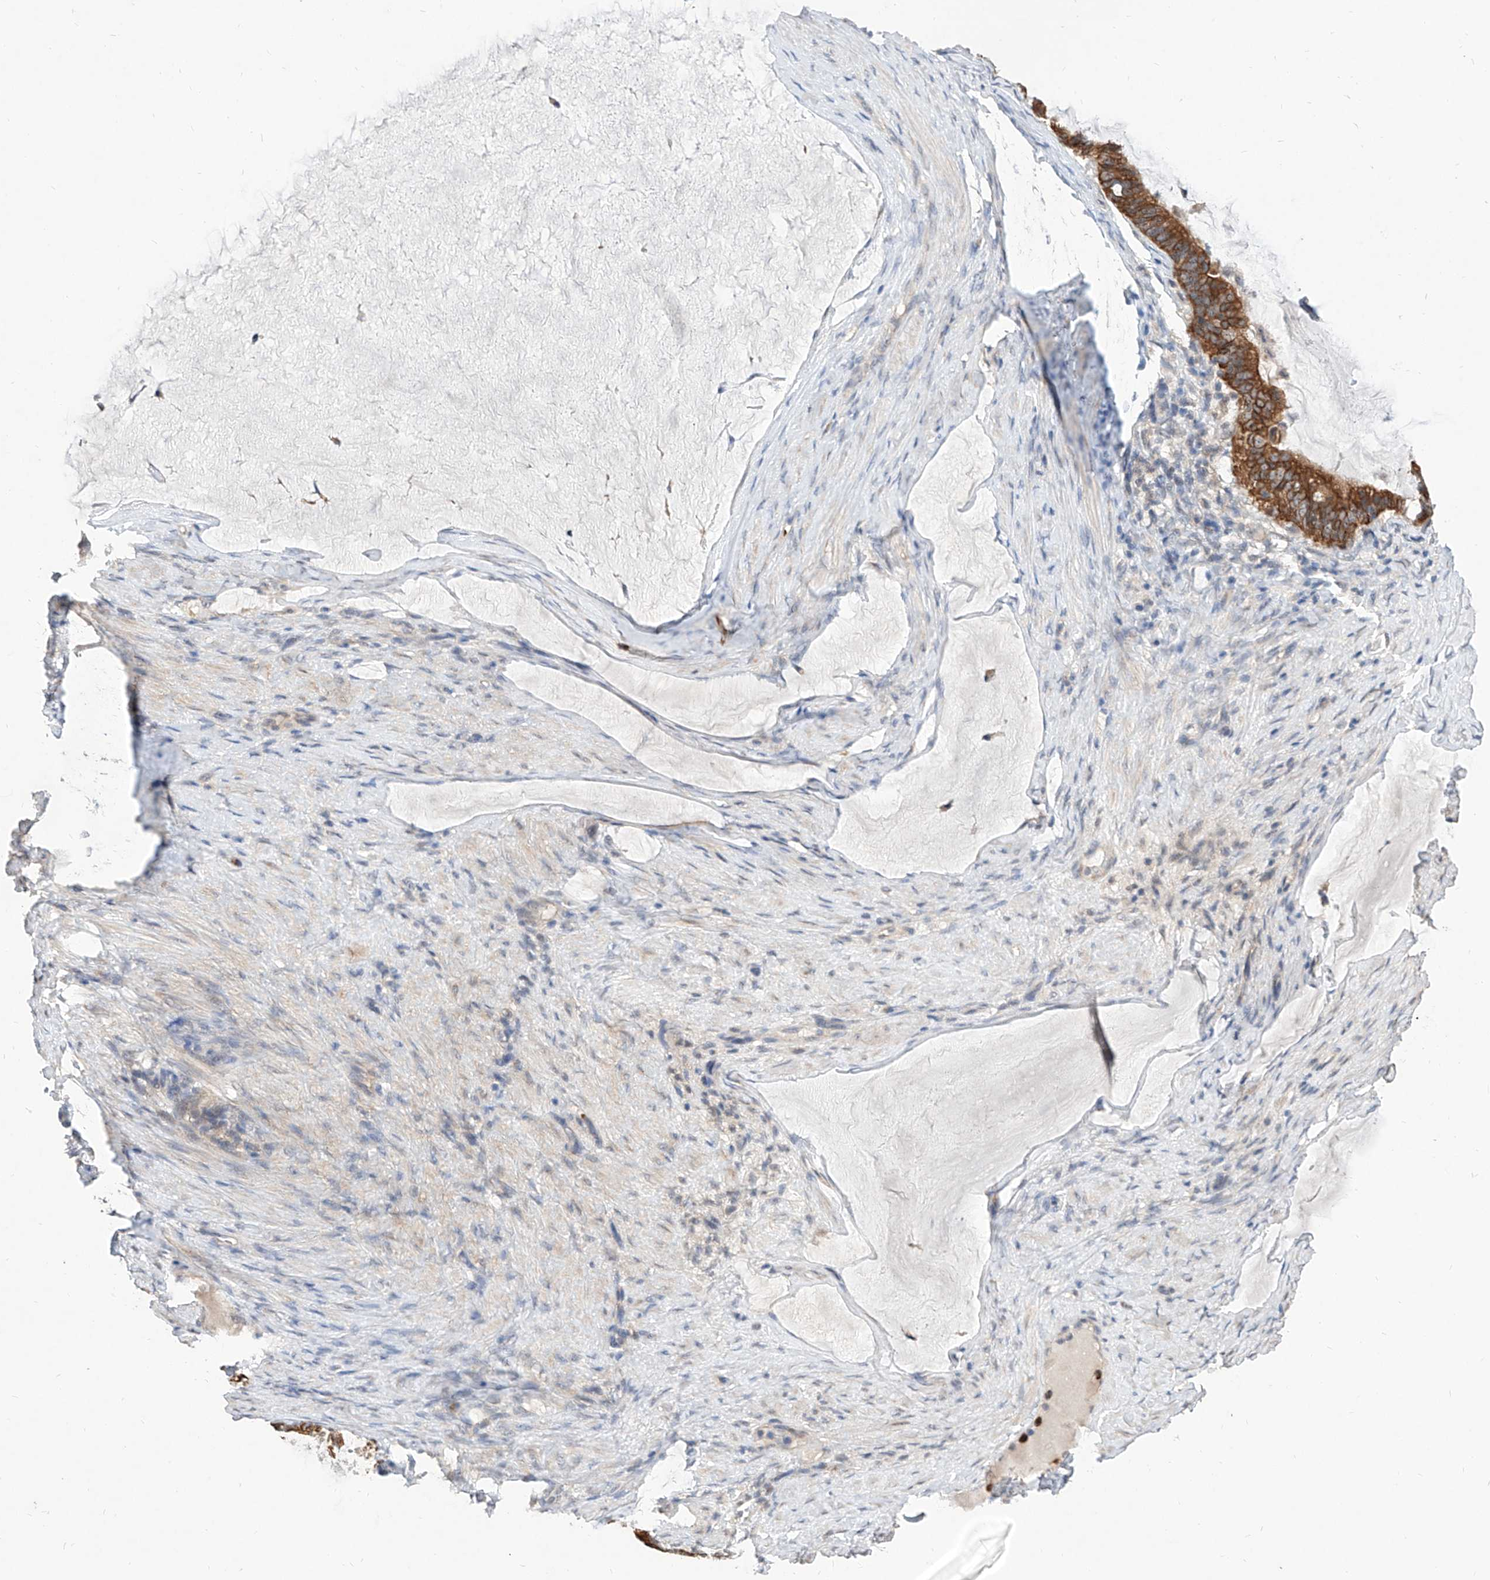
{"staining": {"intensity": "strong", "quantity": ">75%", "location": "cytoplasmic/membranous"}, "tissue": "ovarian cancer", "cell_type": "Tumor cells", "image_type": "cancer", "snomed": [{"axis": "morphology", "description": "Cystadenocarcinoma, mucinous, NOS"}, {"axis": "topography", "description": "Ovary"}], "caption": "This is a photomicrograph of immunohistochemistry (IHC) staining of ovarian cancer (mucinous cystadenocarcinoma), which shows strong expression in the cytoplasmic/membranous of tumor cells.", "gene": "MFSD4B", "patient": {"sex": "female", "age": 61}}